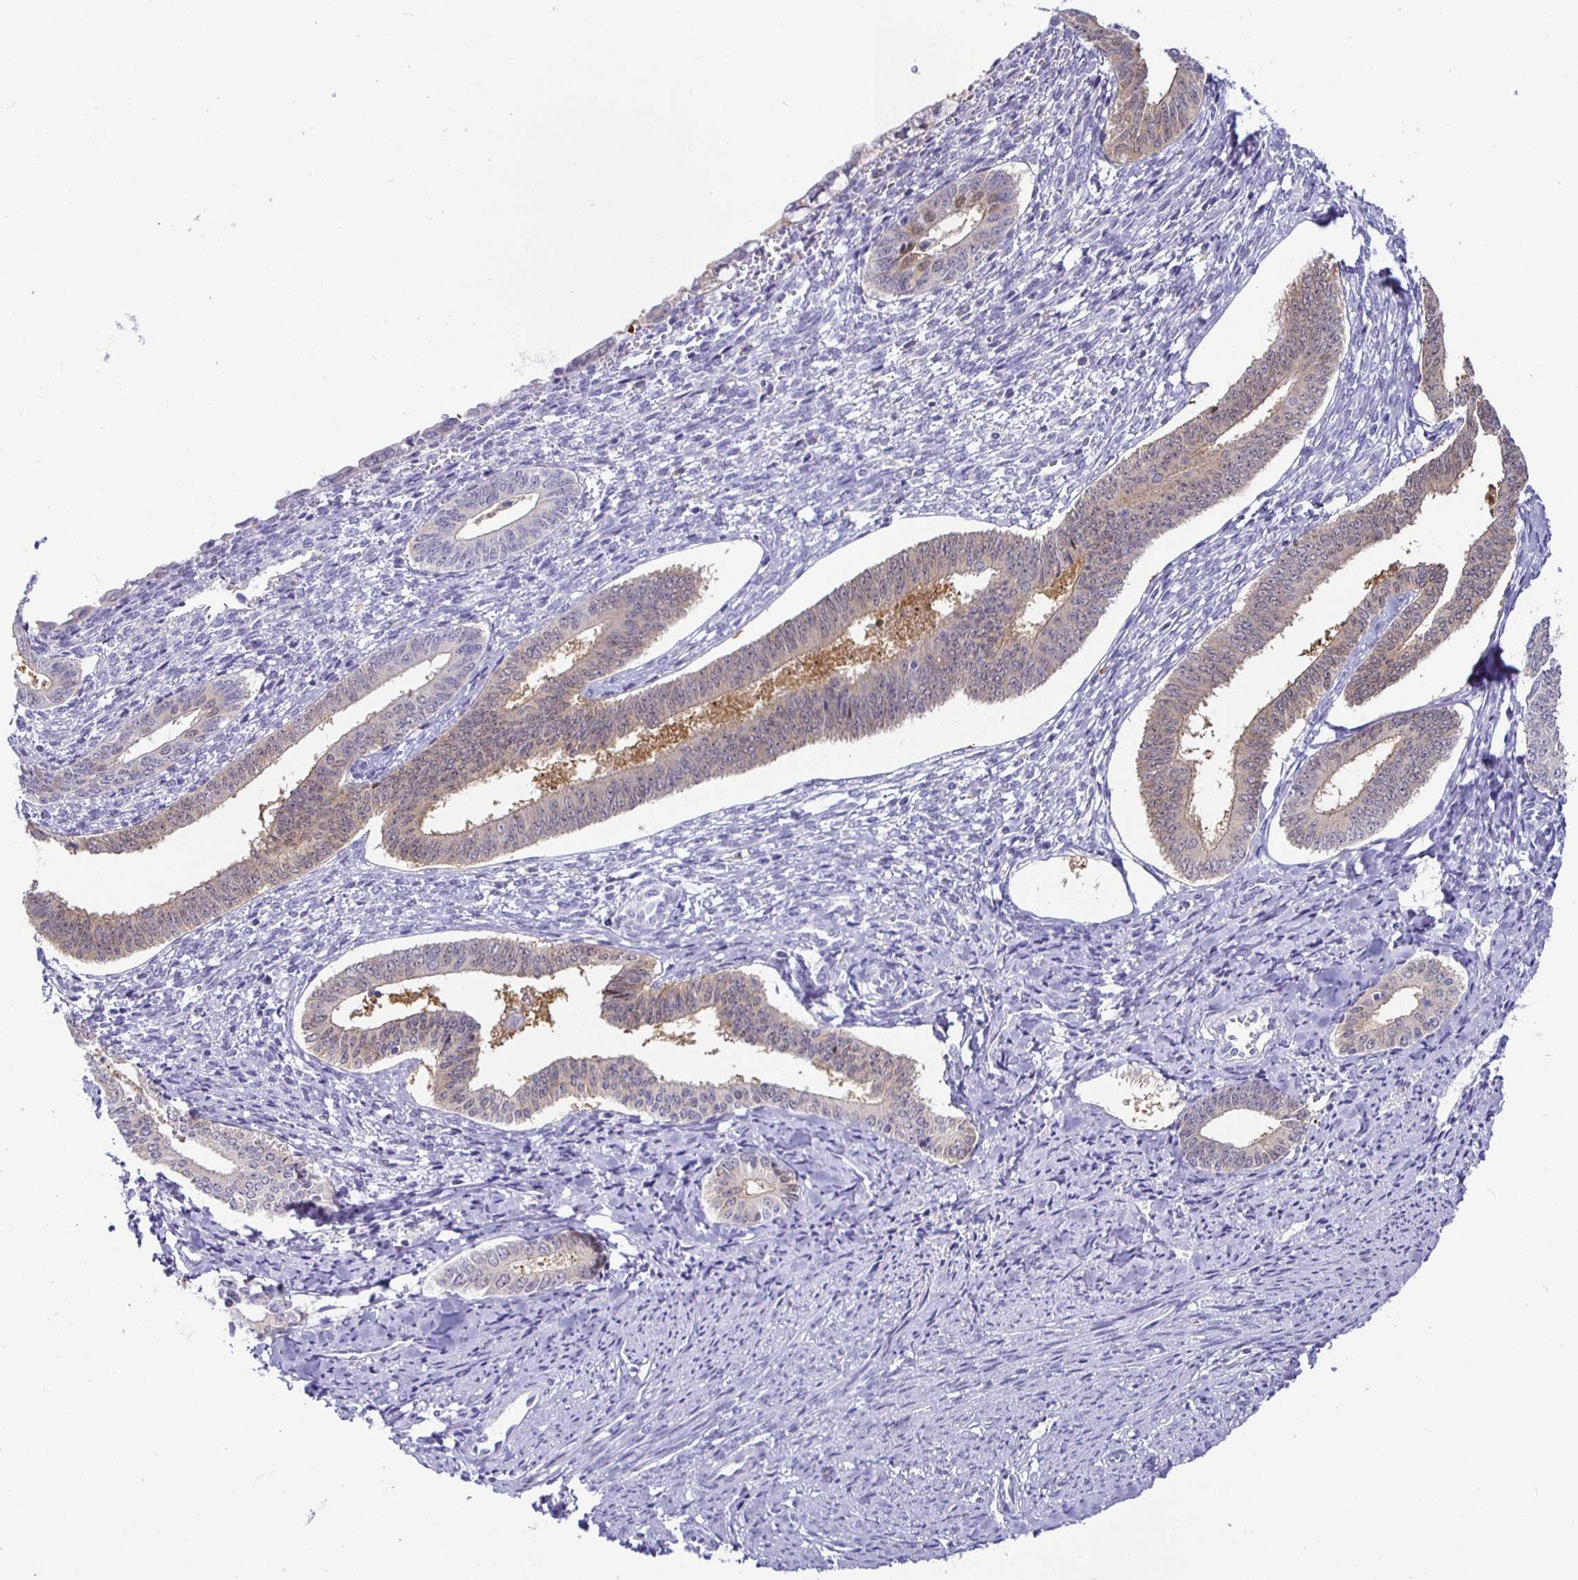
{"staining": {"intensity": "weak", "quantity": "<25%", "location": "cytoplasmic/membranous"}, "tissue": "cervical cancer", "cell_type": "Tumor cells", "image_type": "cancer", "snomed": [{"axis": "morphology", "description": "Squamous cell carcinoma, NOS"}, {"axis": "topography", "description": "Cervix"}], "caption": "Histopathology image shows no significant protein expression in tumor cells of cervical squamous cell carcinoma.", "gene": "SIRPA", "patient": {"sex": "female", "age": 59}}